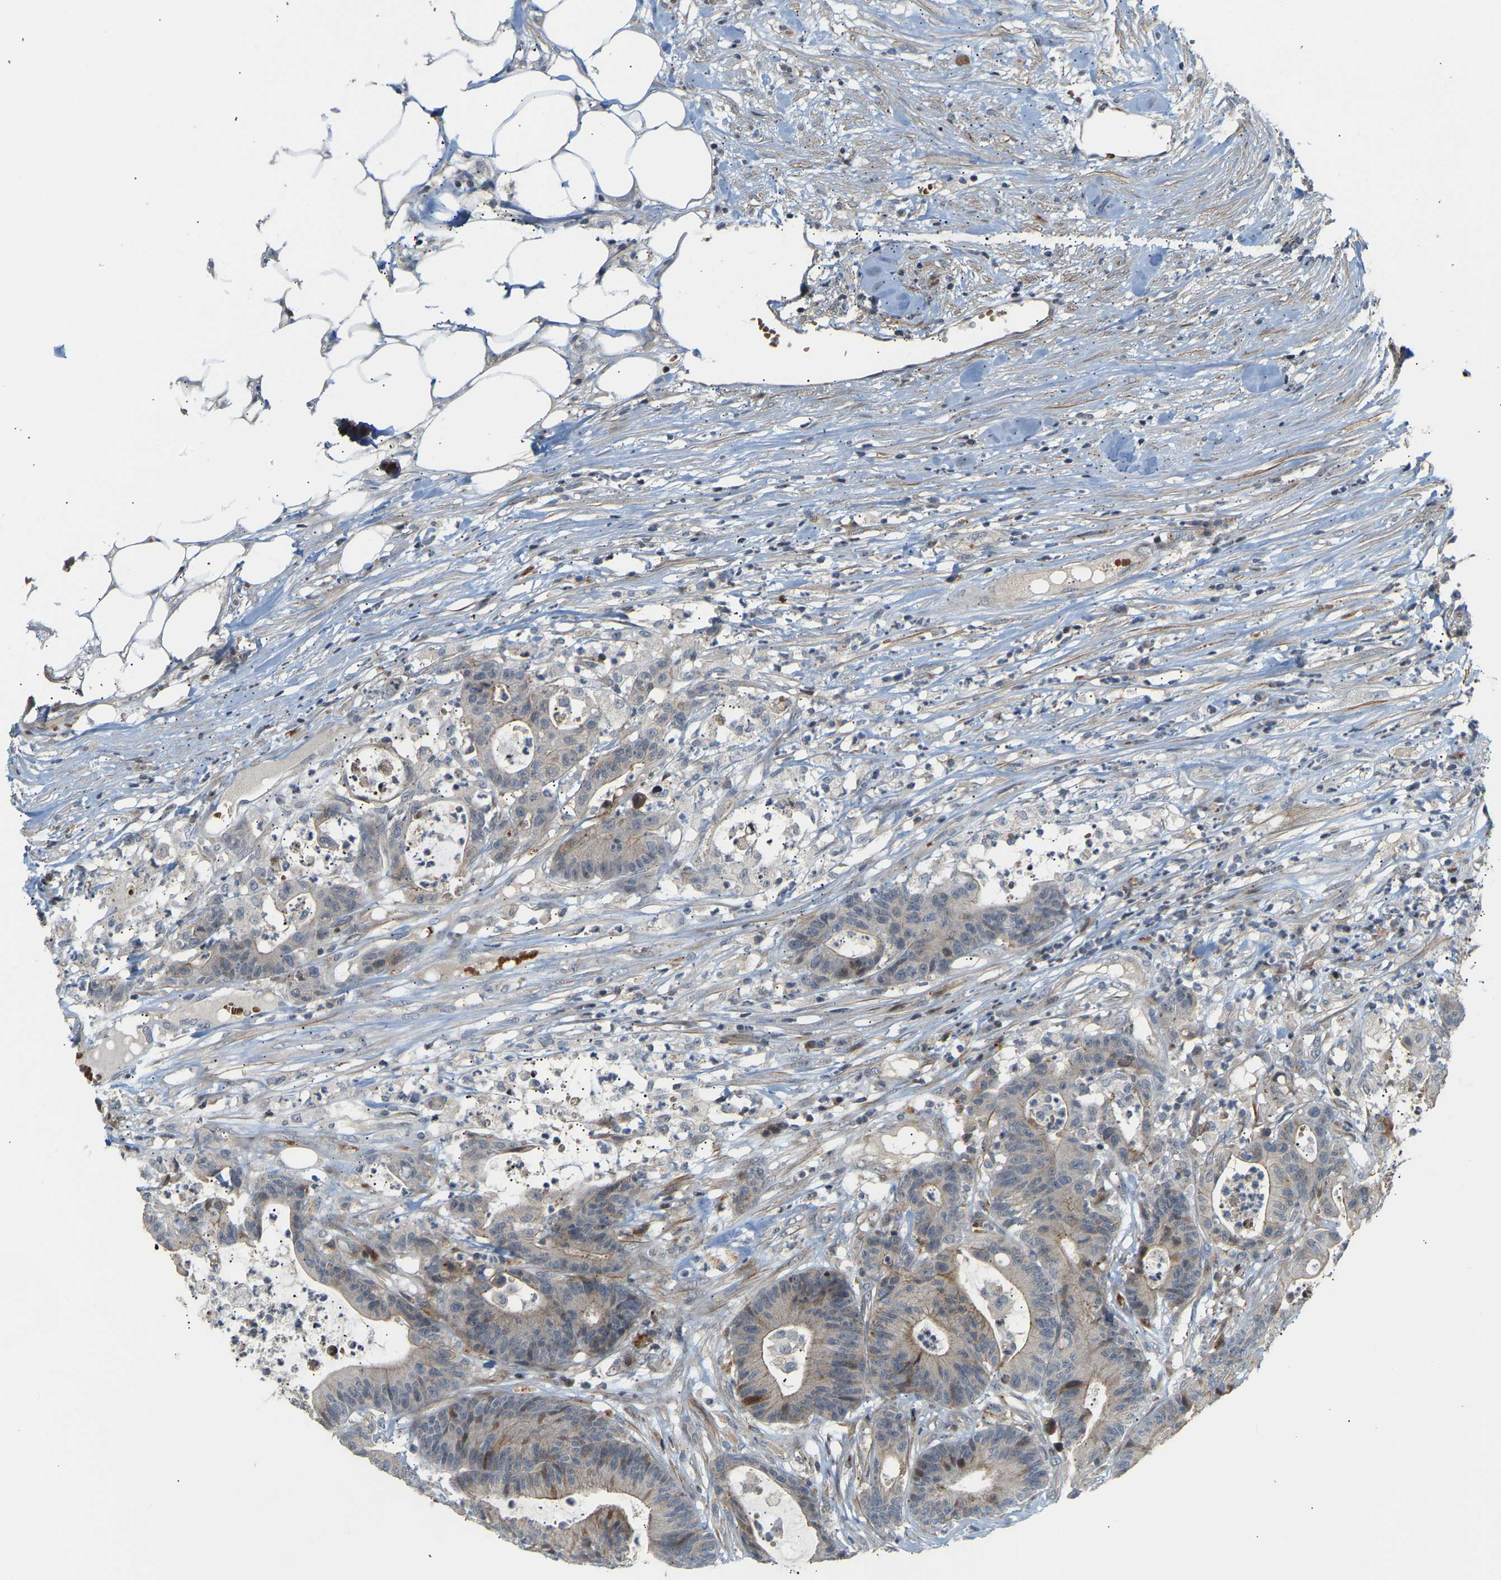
{"staining": {"intensity": "weak", "quantity": "25%-75%", "location": "cytoplasmic/membranous"}, "tissue": "colorectal cancer", "cell_type": "Tumor cells", "image_type": "cancer", "snomed": [{"axis": "morphology", "description": "Adenocarcinoma, NOS"}, {"axis": "topography", "description": "Colon"}], "caption": "Tumor cells demonstrate low levels of weak cytoplasmic/membranous staining in about 25%-75% of cells in human colorectal cancer (adenocarcinoma).", "gene": "POGLUT2", "patient": {"sex": "female", "age": 84}}